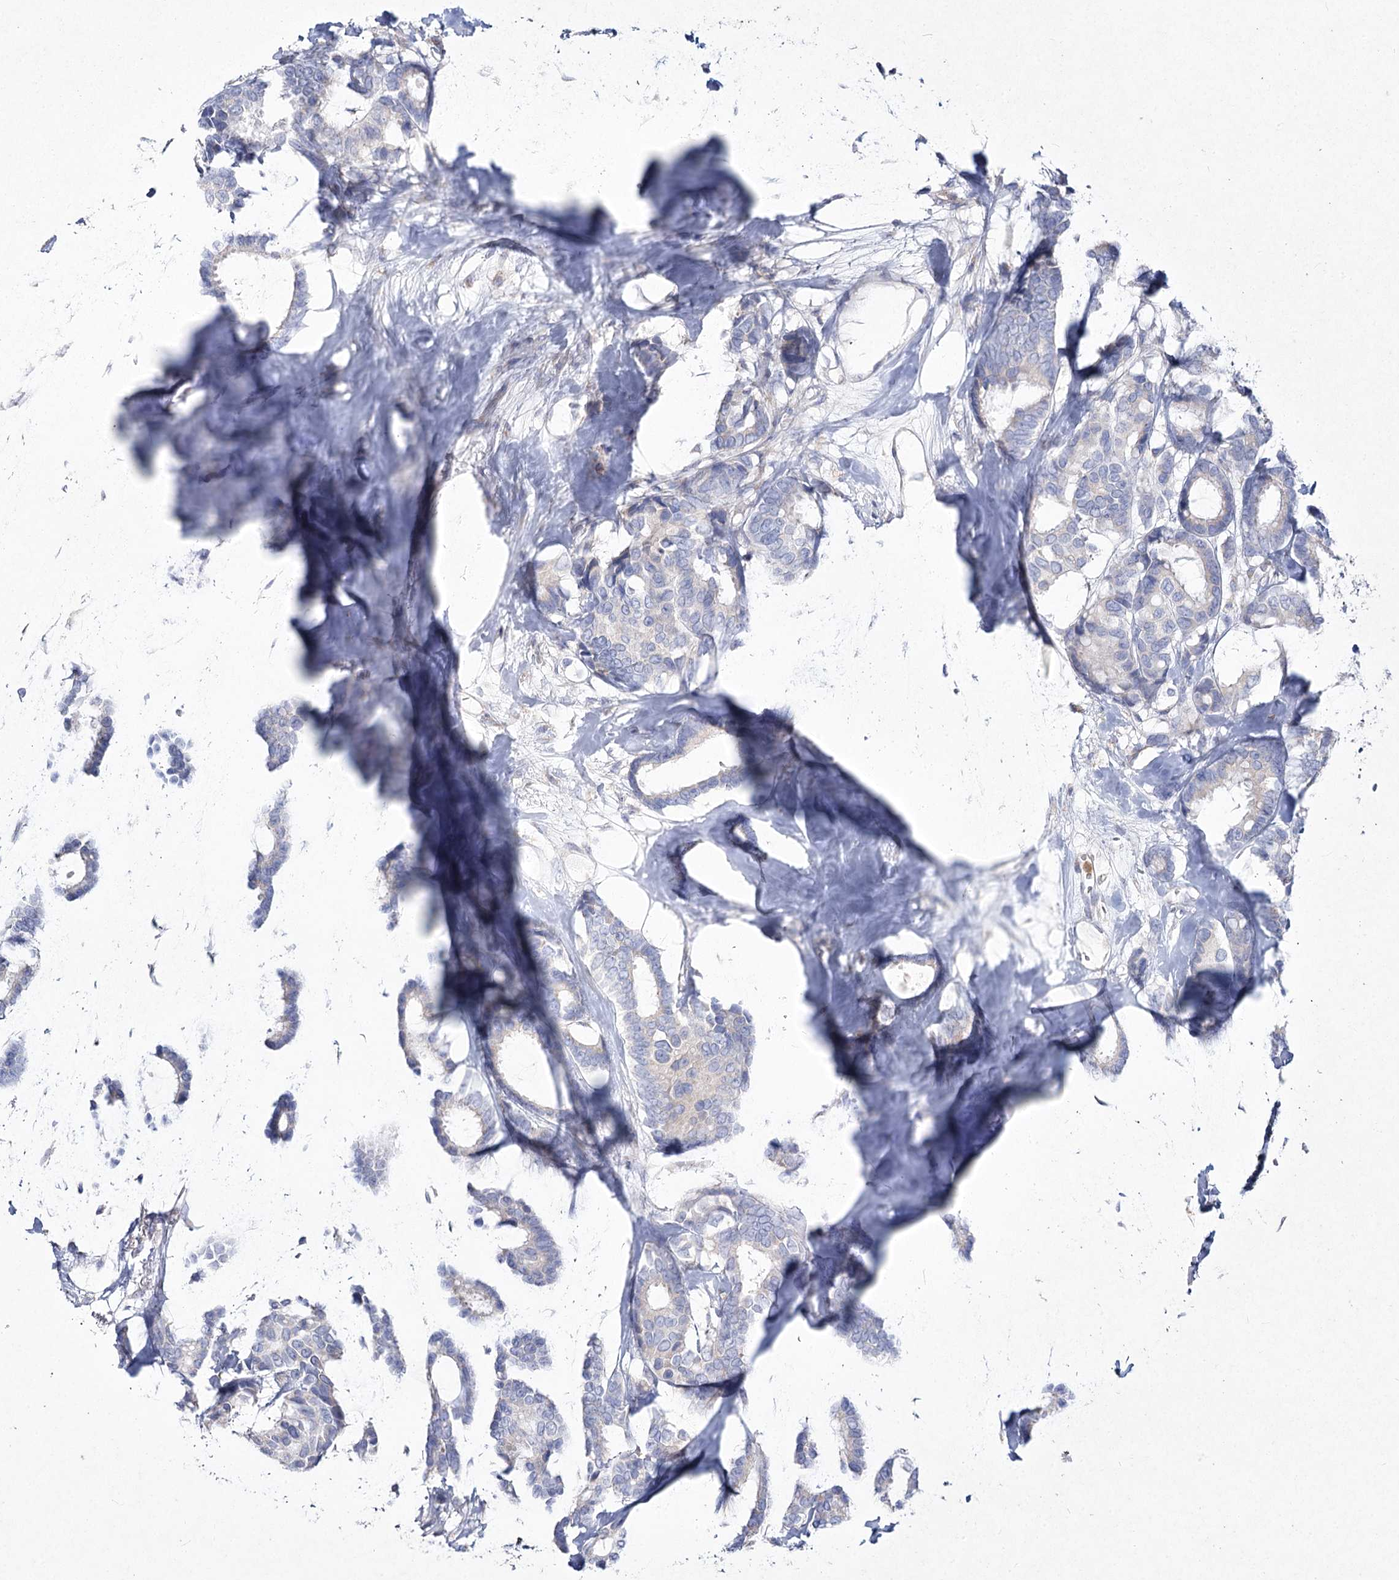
{"staining": {"intensity": "negative", "quantity": "none", "location": "none"}, "tissue": "breast cancer", "cell_type": "Tumor cells", "image_type": "cancer", "snomed": [{"axis": "morphology", "description": "Duct carcinoma"}, {"axis": "topography", "description": "Breast"}], "caption": "Breast infiltrating ductal carcinoma stained for a protein using immunohistochemistry reveals no staining tumor cells.", "gene": "NIPAL4", "patient": {"sex": "female", "age": 87}}